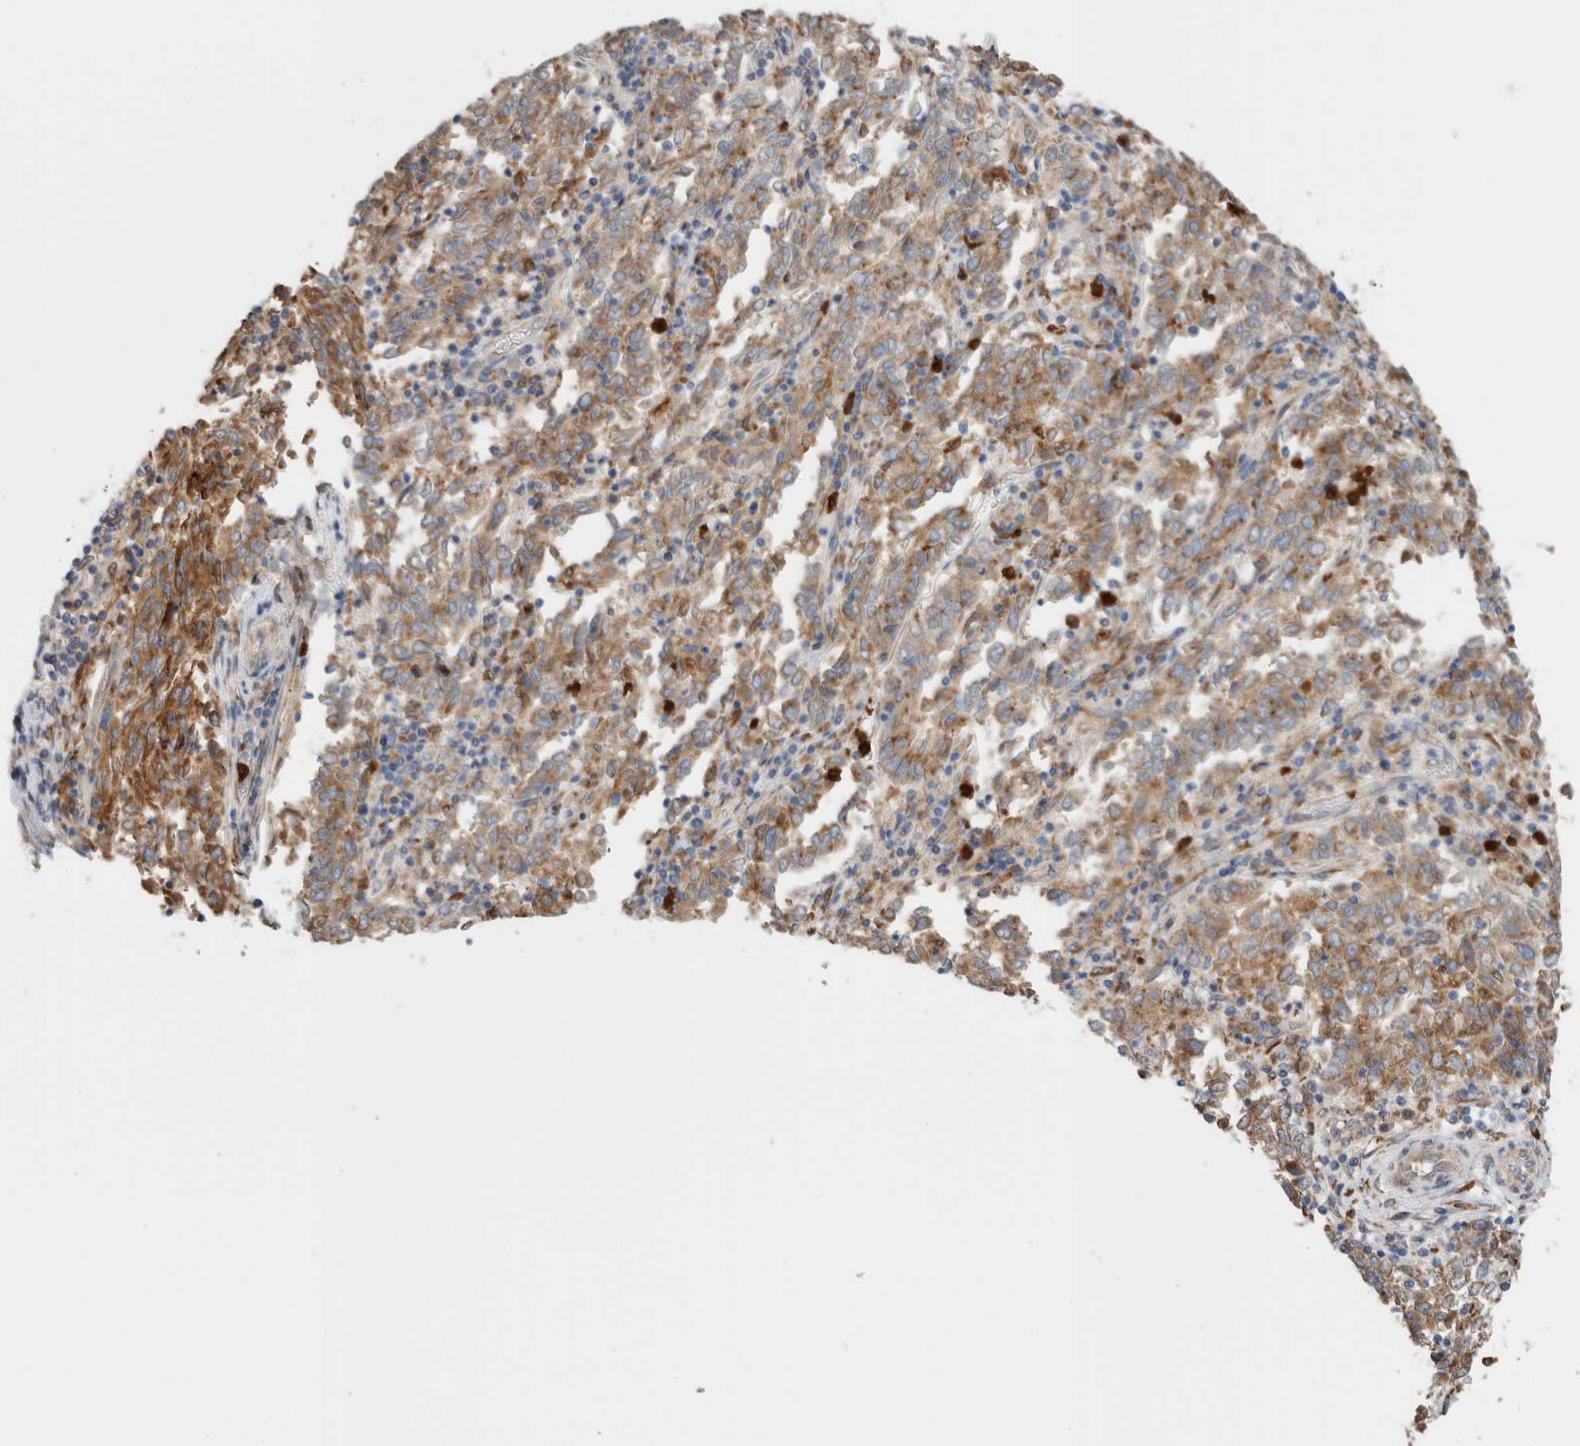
{"staining": {"intensity": "moderate", "quantity": ">75%", "location": "cytoplasmic/membranous"}, "tissue": "endometrial cancer", "cell_type": "Tumor cells", "image_type": "cancer", "snomed": [{"axis": "morphology", "description": "Adenocarcinoma, NOS"}, {"axis": "topography", "description": "Endometrium"}], "caption": "Endometrial adenocarcinoma stained with a brown dye reveals moderate cytoplasmic/membranous positive expression in about >75% of tumor cells.", "gene": "P4HA1", "patient": {"sex": "female", "age": 80}}